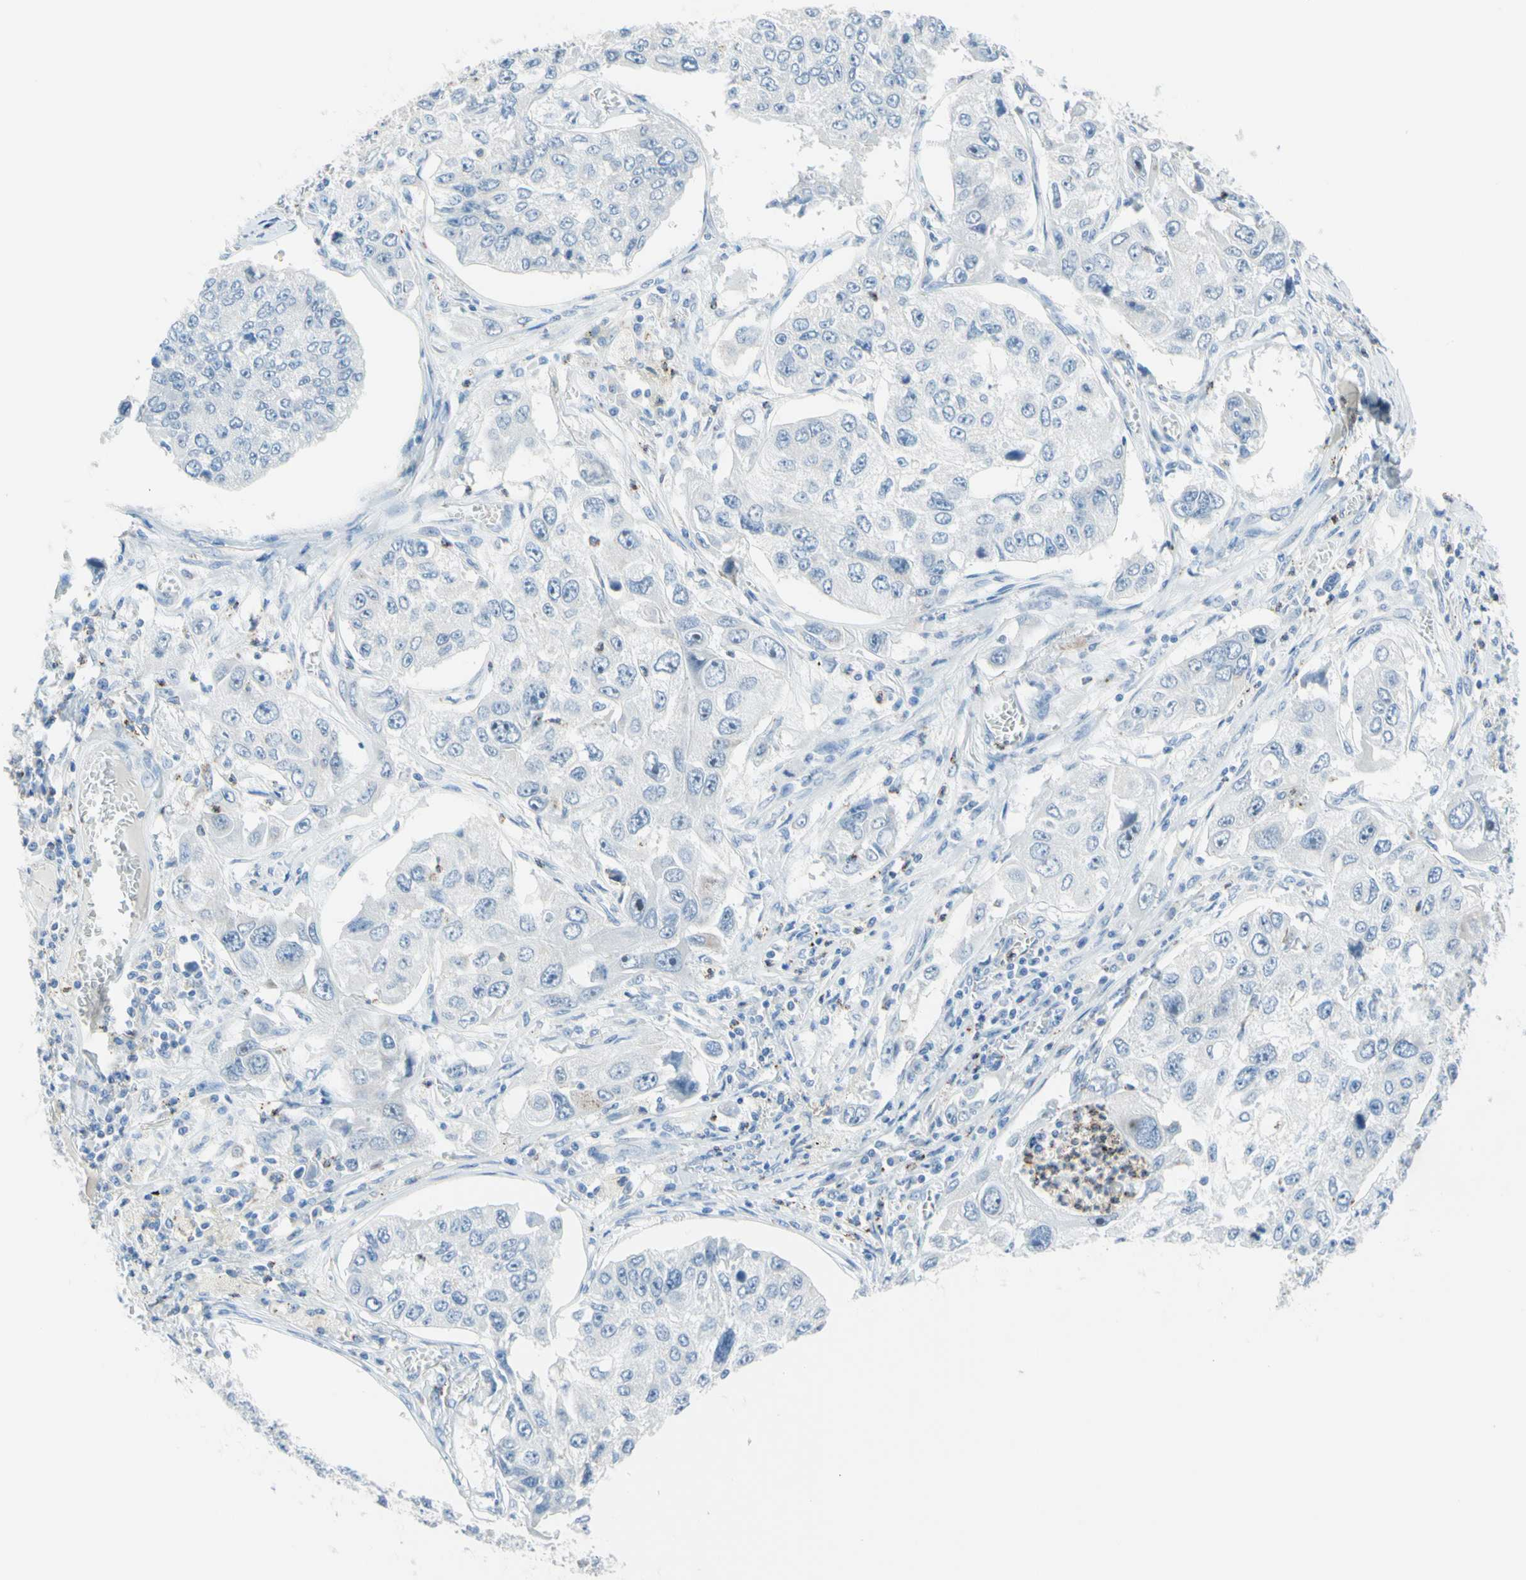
{"staining": {"intensity": "negative", "quantity": "none", "location": "none"}, "tissue": "lung cancer", "cell_type": "Tumor cells", "image_type": "cancer", "snomed": [{"axis": "morphology", "description": "Squamous cell carcinoma, NOS"}, {"axis": "topography", "description": "Lung"}], "caption": "The photomicrograph reveals no significant positivity in tumor cells of lung cancer (squamous cell carcinoma).", "gene": "CYSLTR1", "patient": {"sex": "male", "age": 71}}